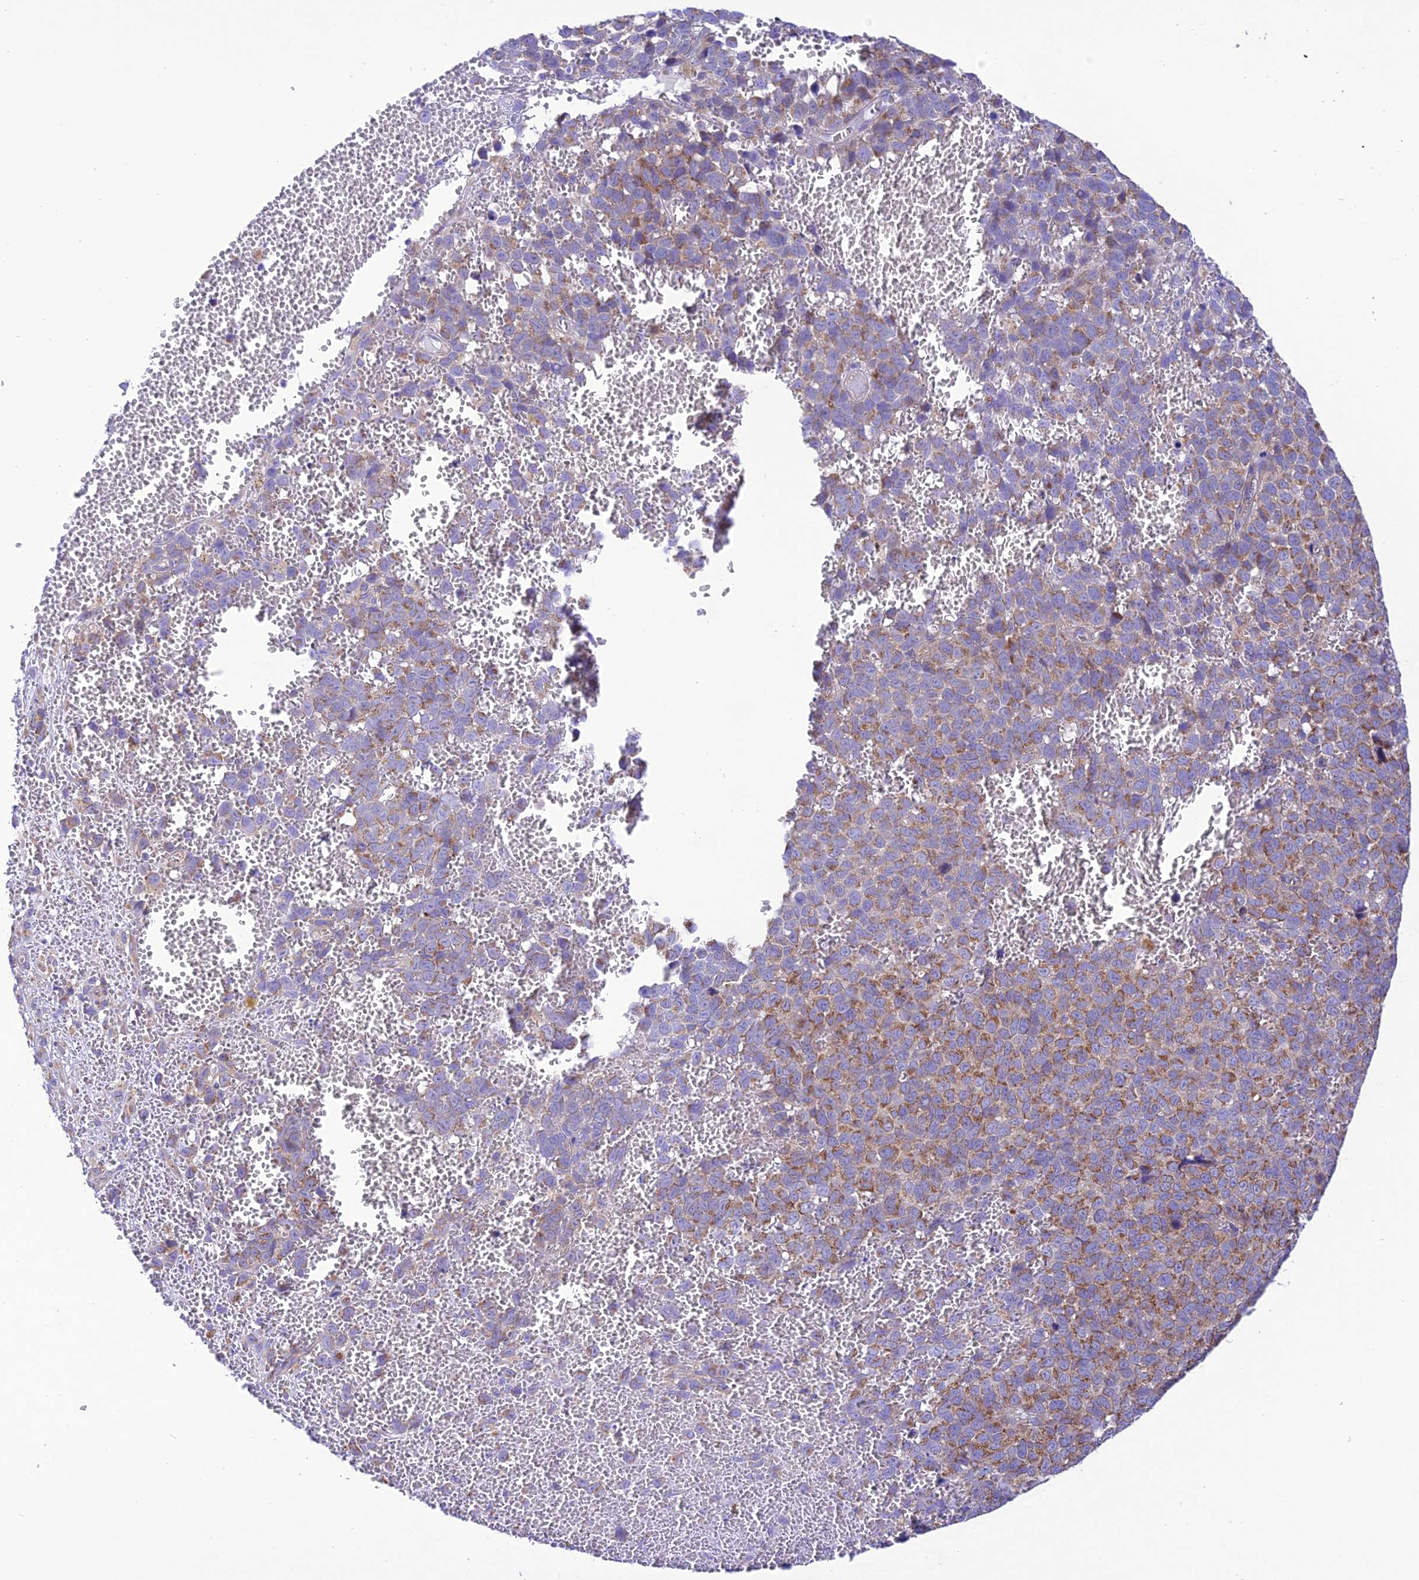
{"staining": {"intensity": "moderate", "quantity": "25%-75%", "location": "cytoplasmic/membranous"}, "tissue": "melanoma", "cell_type": "Tumor cells", "image_type": "cancer", "snomed": [{"axis": "morphology", "description": "Malignant melanoma, NOS"}, {"axis": "topography", "description": "Nose, NOS"}], "caption": "Brown immunohistochemical staining in malignant melanoma exhibits moderate cytoplasmic/membranous expression in approximately 25%-75% of tumor cells.", "gene": "MAP3K12", "patient": {"sex": "female", "age": 48}}